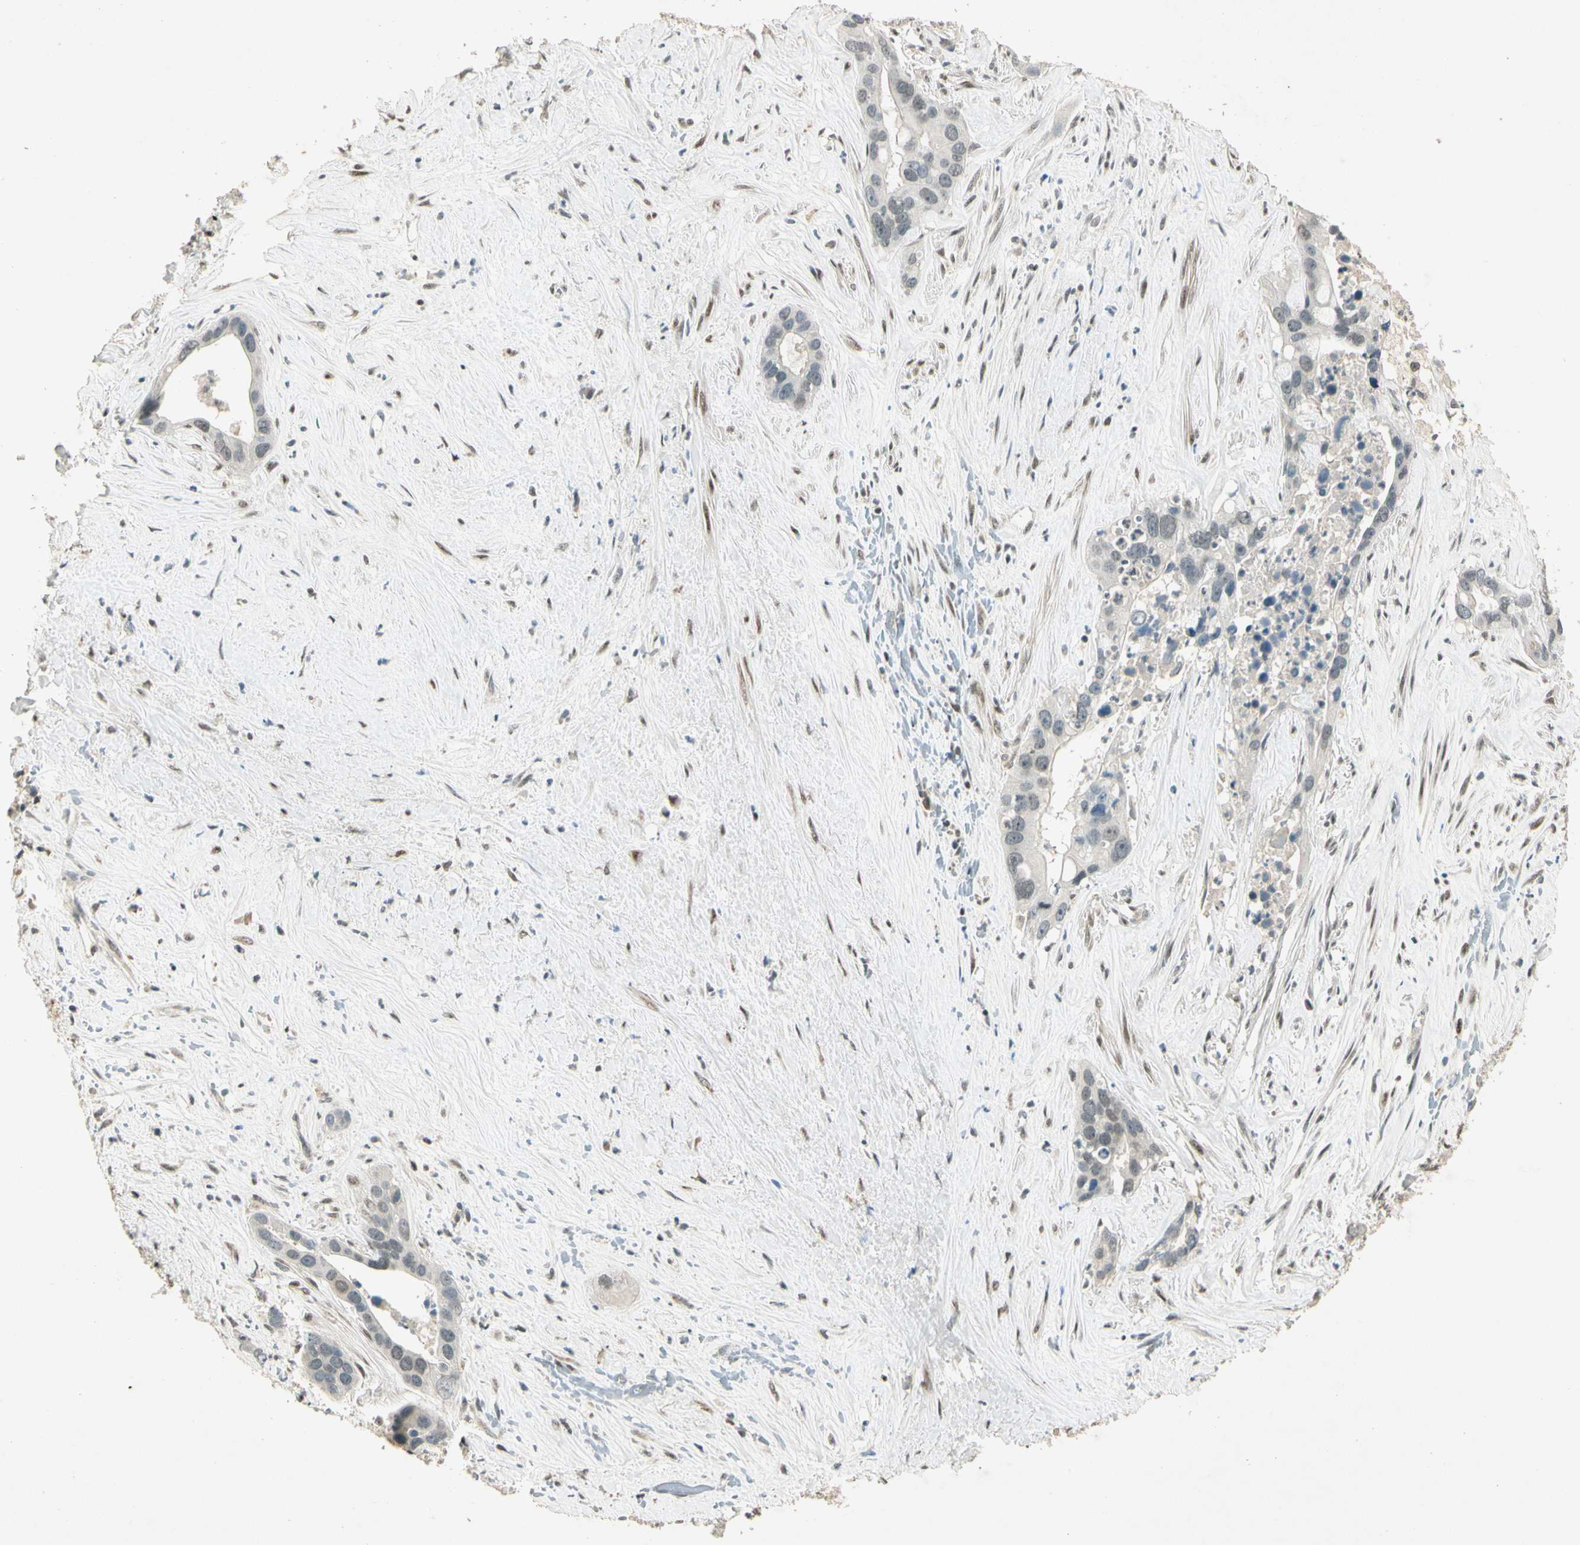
{"staining": {"intensity": "negative", "quantity": "none", "location": "none"}, "tissue": "liver cancer", "cell_type": "Tumor cells", "image_type": "cancer", "snomed": [{"axis": "morphology", "description": "Cholangiocarcinoma"}, {"axis": "topography", "description": "Liver"}], "caption": "IHC of human liver cancer (cholangiocarcinoma) exhibits no expression in tumor cells.", "gene": "ZBTB4", "patient": {"sex": "female", "age": 65}}